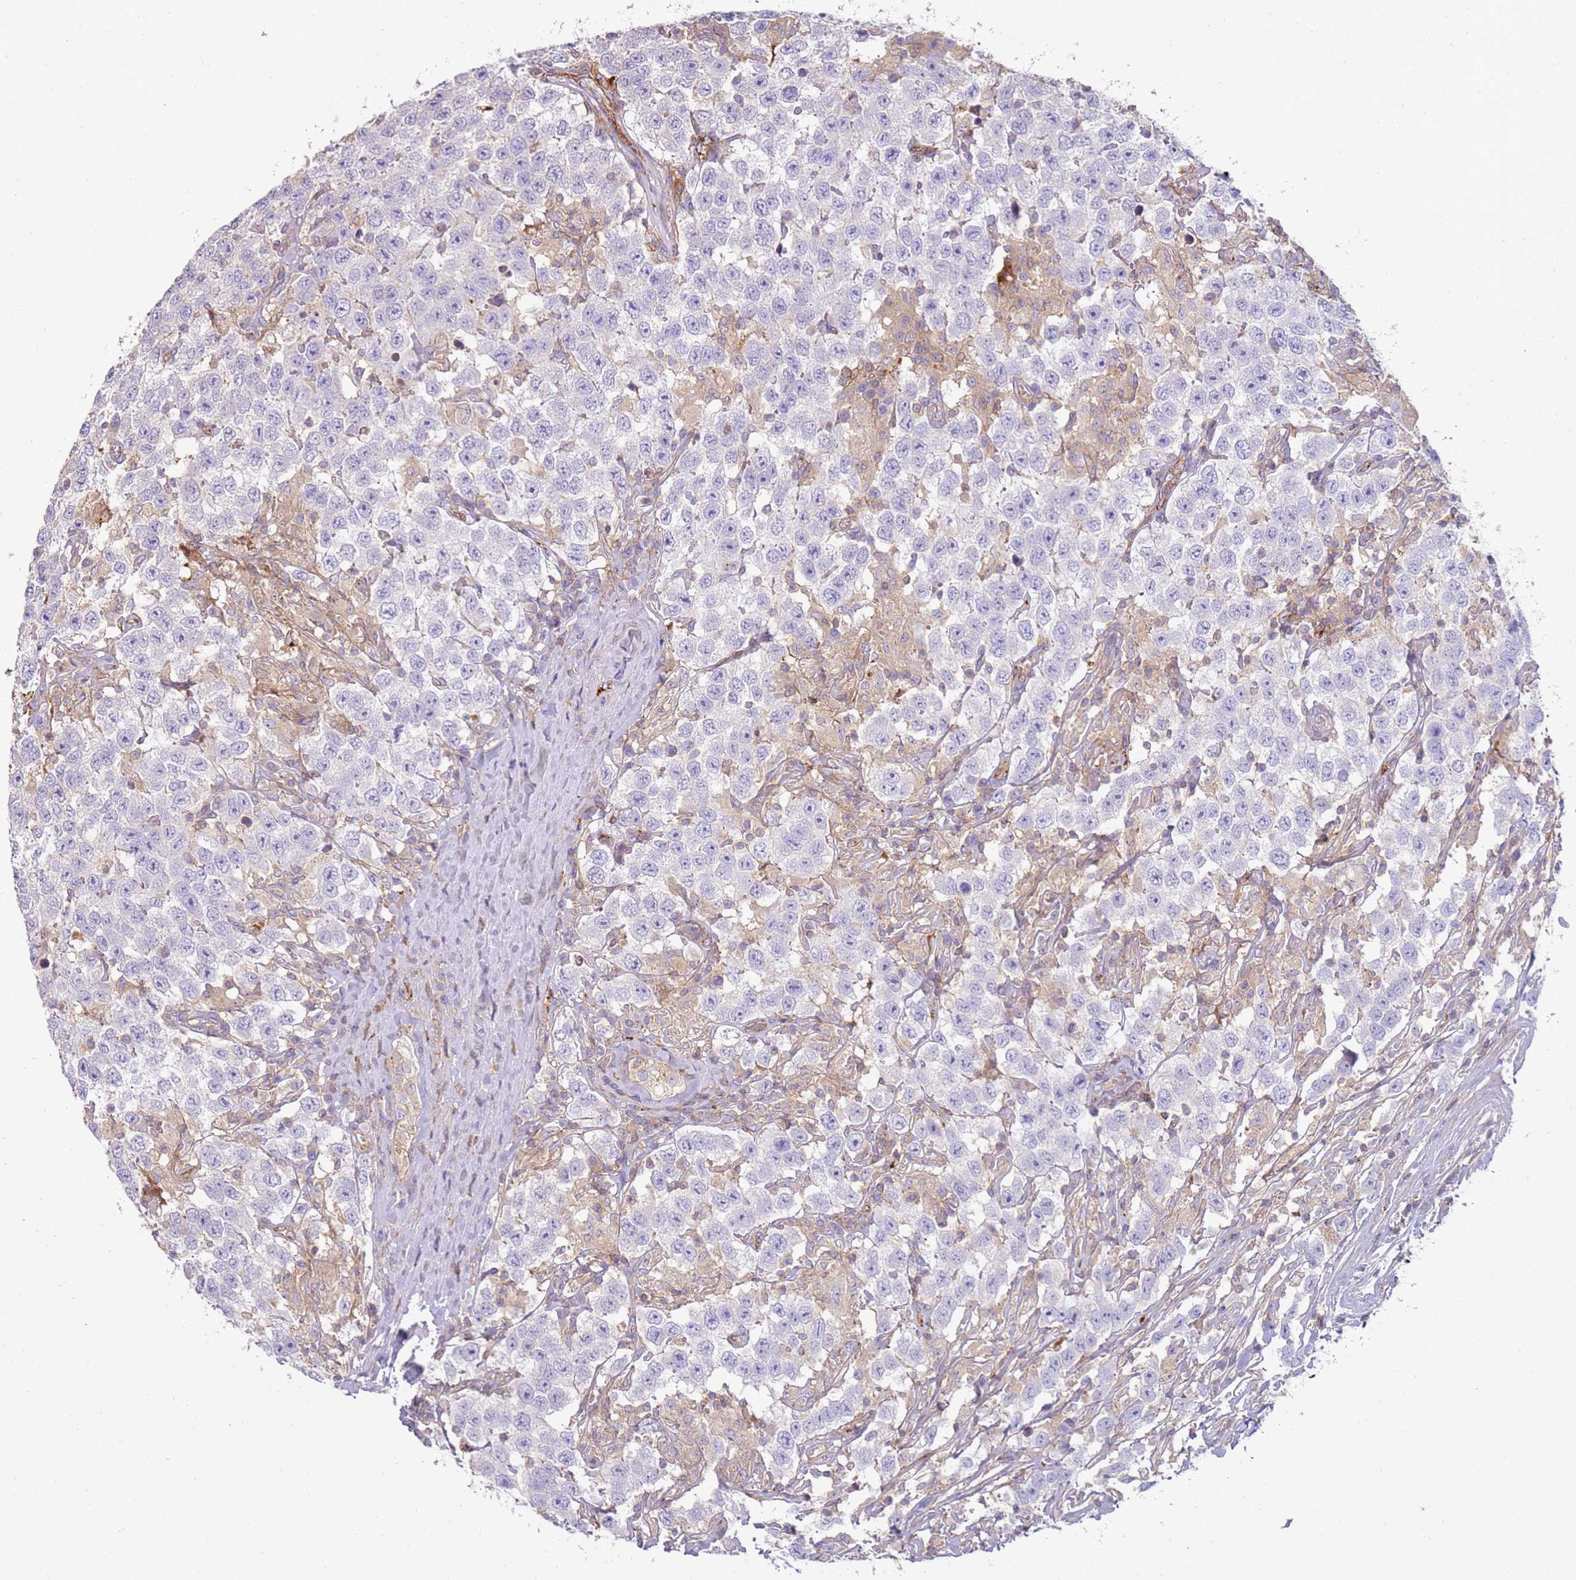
{"staining": {"intensity": "negative", "quantity": "none", "location": "none"}, "tissue": "testis cancer", "cell_type": "Tumor cells", "image_type": "cancer", "snomed": [{"axis": "morphology", "description": "Seminoma, NOS"}, {"axis": "topography", "description": "Testis"}], "caption": "An immunohistochemistry micrograph of seminoma (testis) is shown. There is no staining in tumor cells of seminoma (testis).", "gene": "FPR1", "patient": {"sex": "male", "age": 41}}